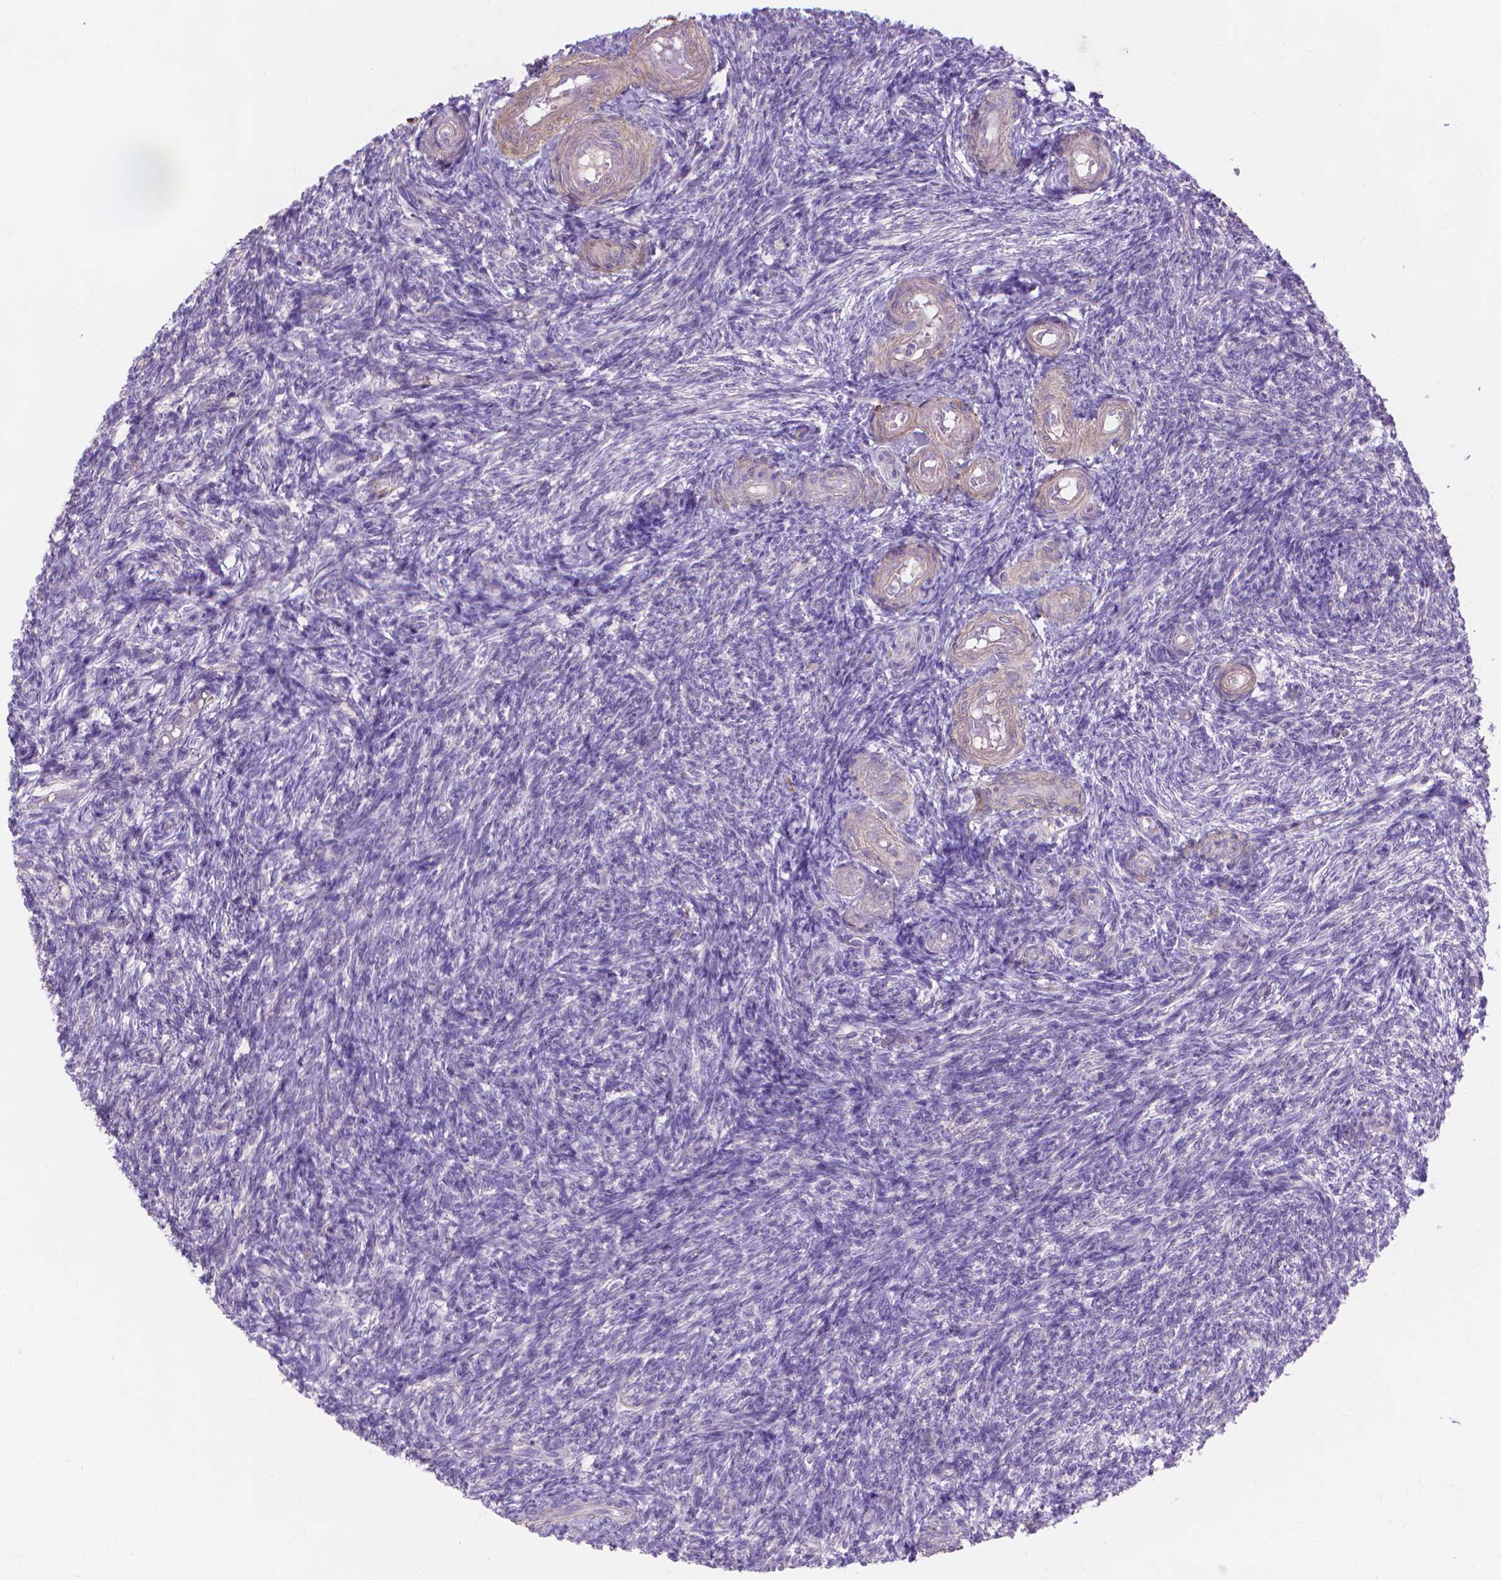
{"staining": {"intensity": "negative", "quantity": "none", "location": "none"}, "tissue": "ovary", "cell_type": "Follicle cells", "image_type": "normal", "snomed": [{"axis": "morphology", "description": "Normal tissue, NOS"}, {"axis": "topography", "description": "Ovary"}], "caption": "Immunohistochemistry (IHC) photomicrograph of normal ovary: human ovary stained with DAB (3,3'-diaminobenzidine) shows no significant protein expression in follicle cells. (Brightfield microscopy of DAB IHC at high magnification).", "gene": "MBLAC1", "patient": {"sex": "female", "age": 39}}